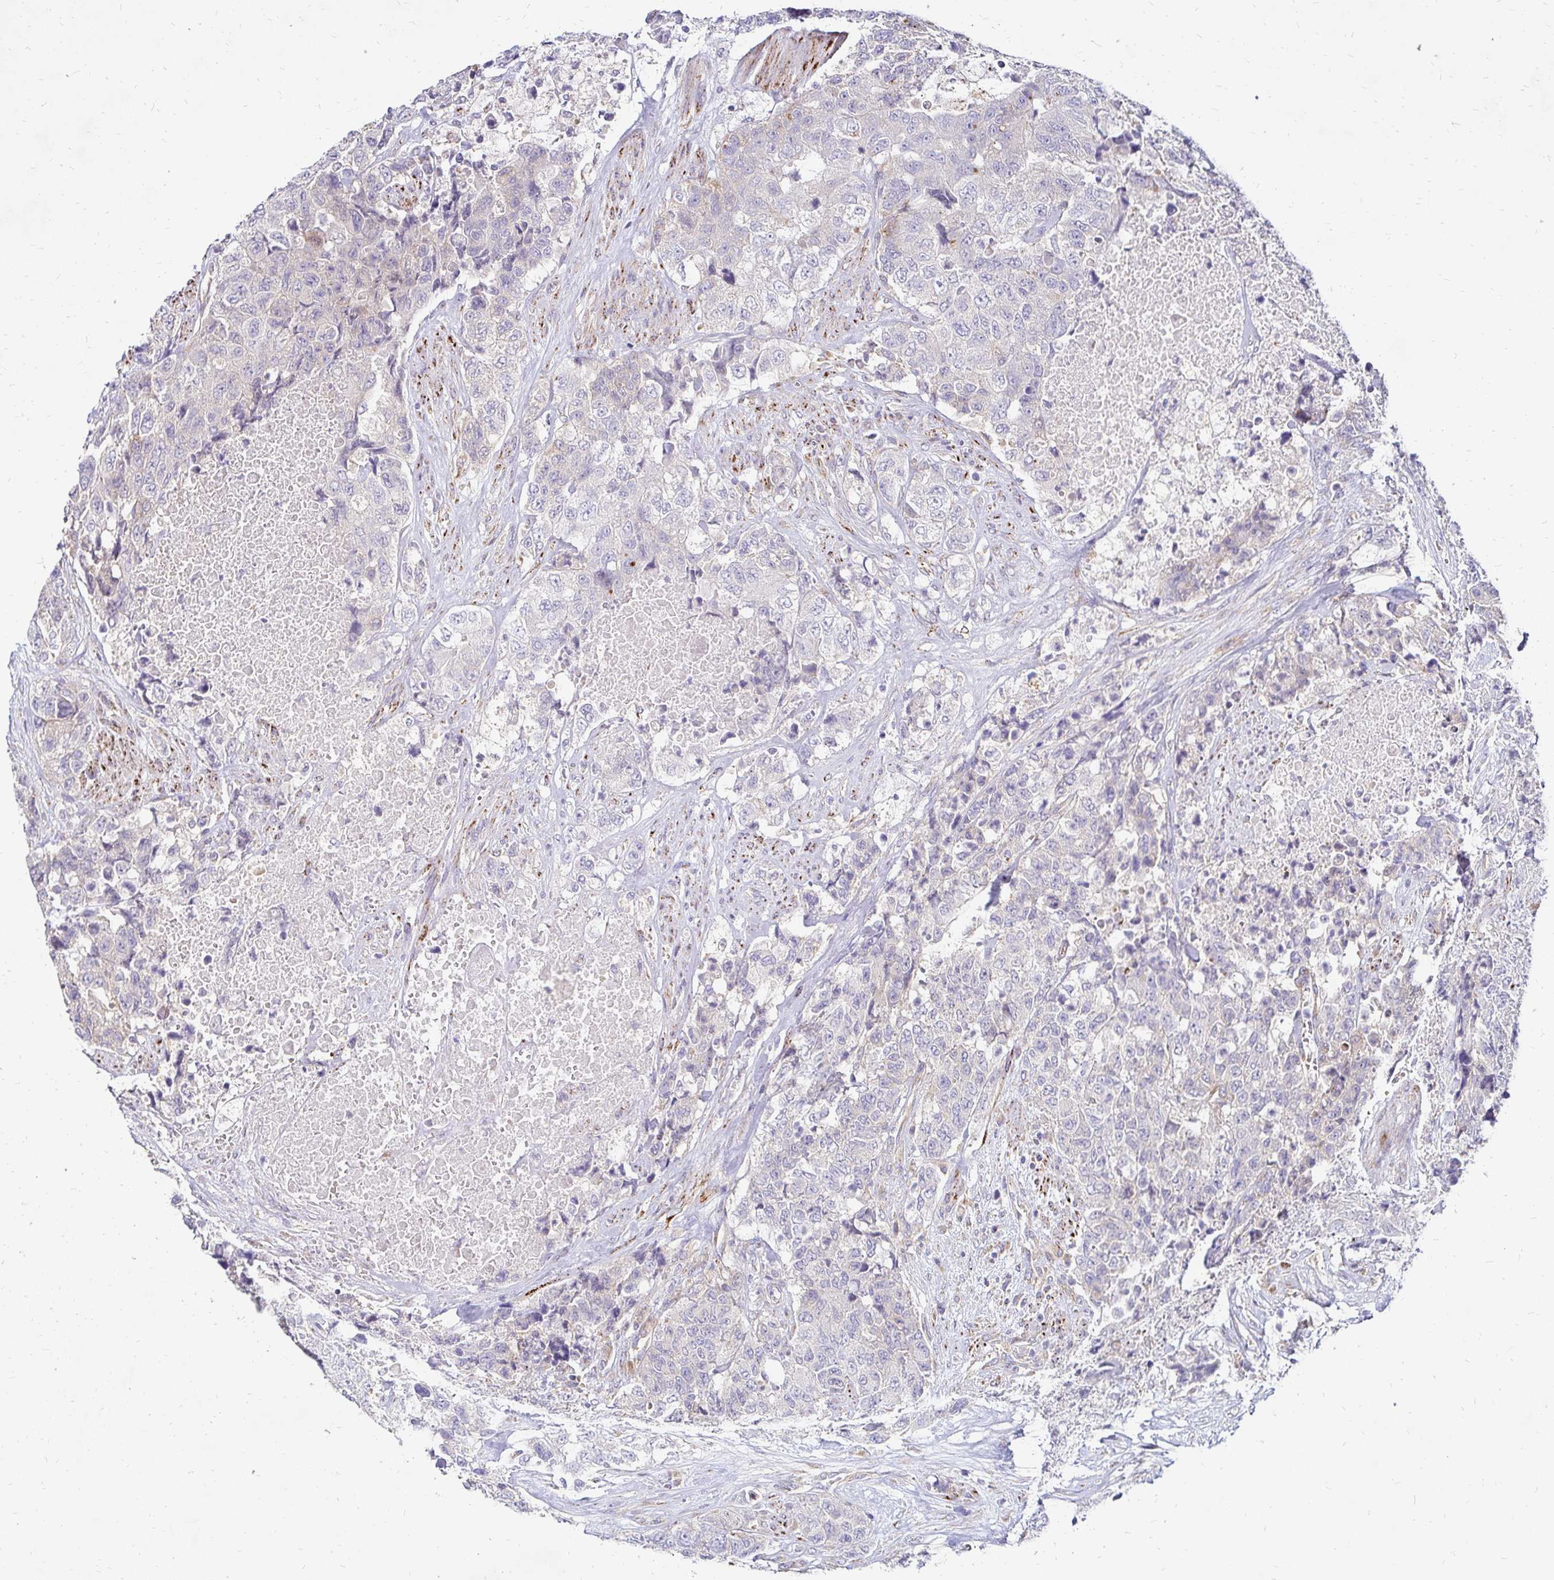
{"staining": {"intensity": "negative", "quantity": "none", "location": "none"}, "tissue": "urothelial cancer", "cell_type": "Tumor cells", "image_type": "cancer", "snomed": [{"axis": "morphology", "description": "Urothelial carcinoma, High grade"}, {"axis": "topography", "description": "Urinary bladder"}], "caption": "A histopathology image of human high-grade urothelial carcinoma is negative for staining in tumor cells. The staining is performed using DAB brown chromogen with nuclei counter-stained in using hematoxylin.", "gene": "IDUA", "patient": {"sex": "female", "age": 78}}